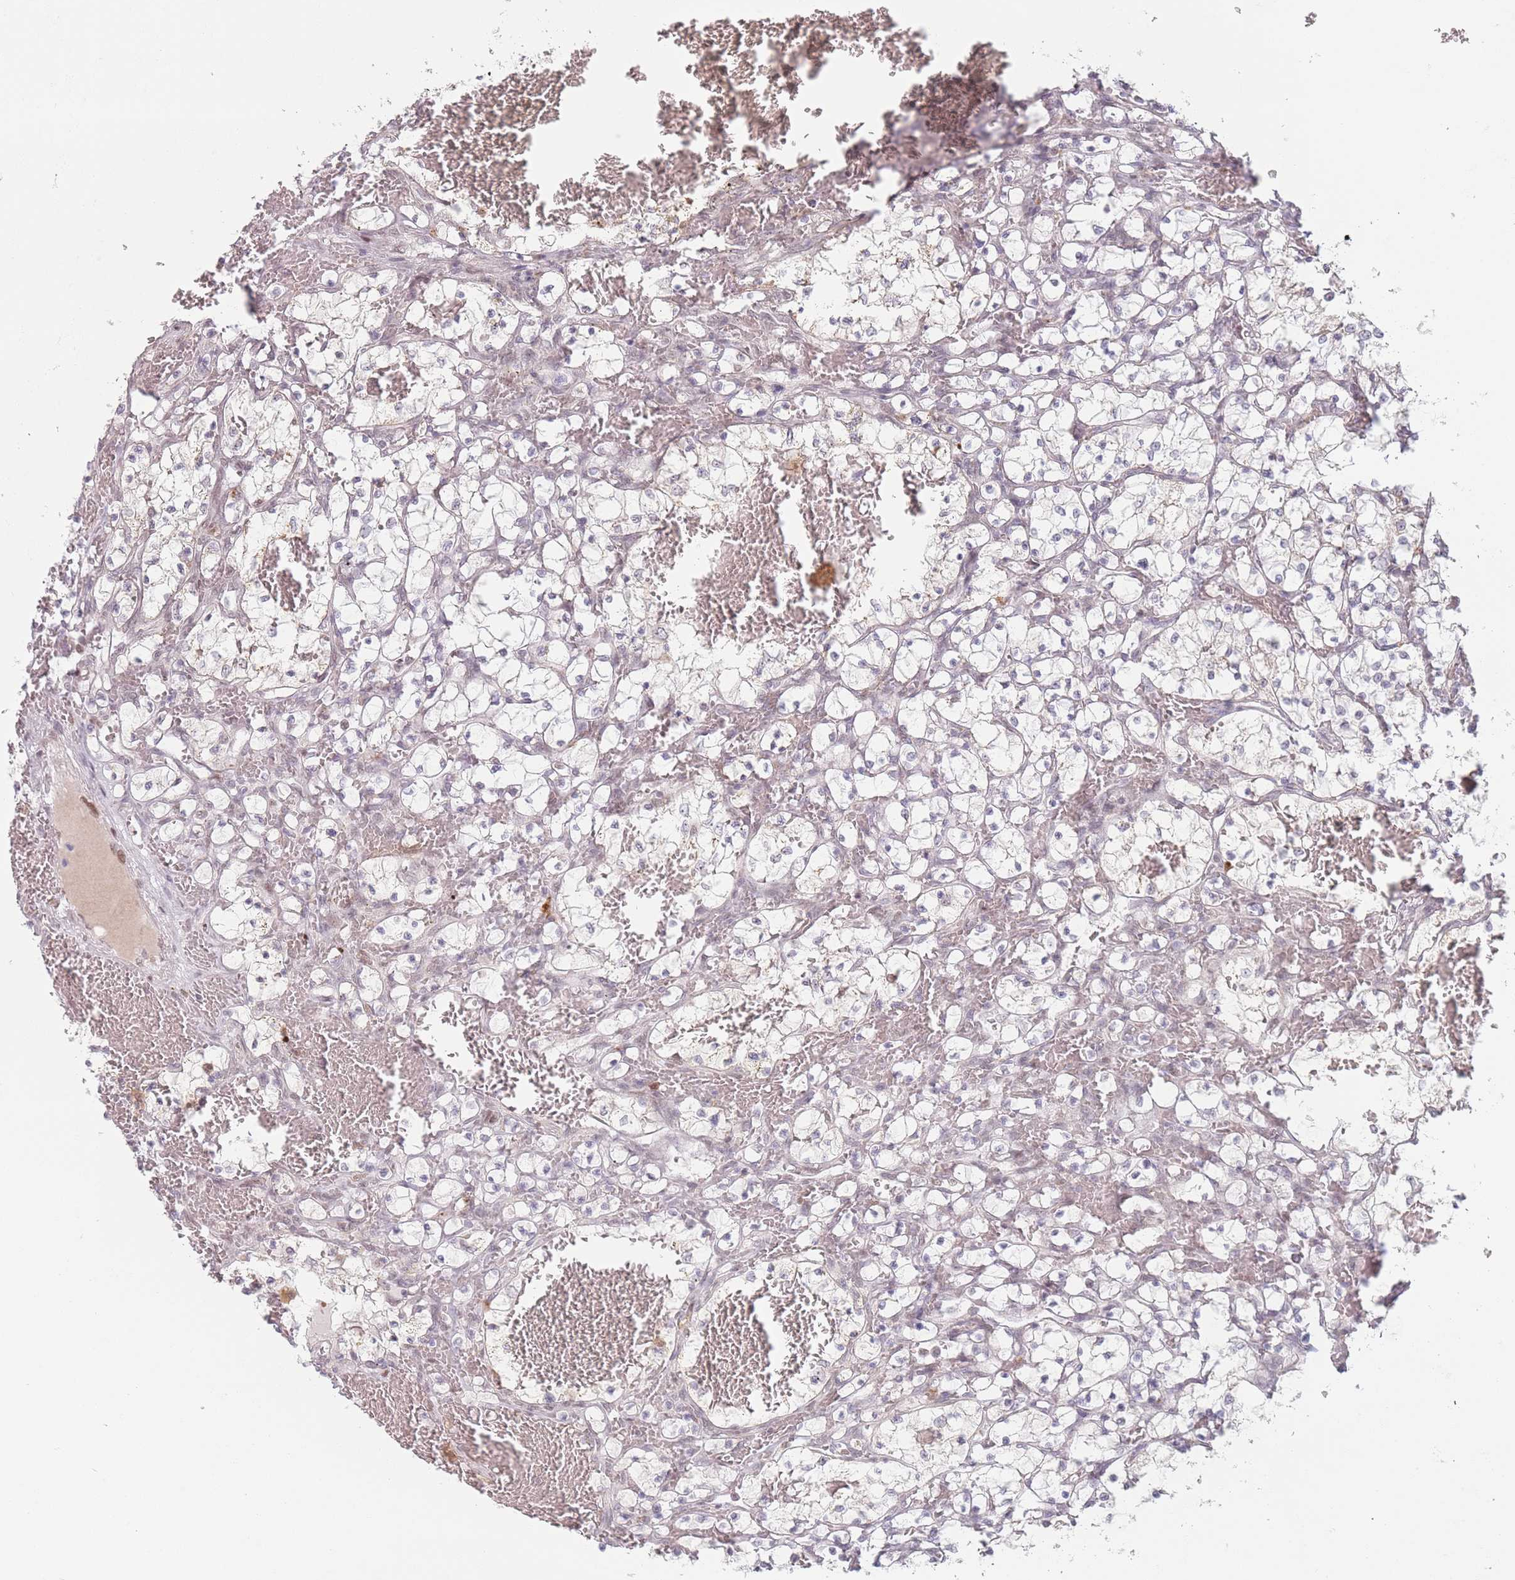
{"staining": {"intensity": "negative", "quantity": "none", "location": "none"}, "tissue": "renal cancer", "cell_type": "Tumor cells", "image_type": "cancer", "snomed": [{"axis": "morphology", "description": "Adenocarcinoma, NOS"}, {"axis": "topography", "description": "Kidney"}], "caption": "Tumor cells show no significant staining in renal adenocarcinoma.", "gene": "OR10C1", "patient": {"sex": "female", "age": 69}}